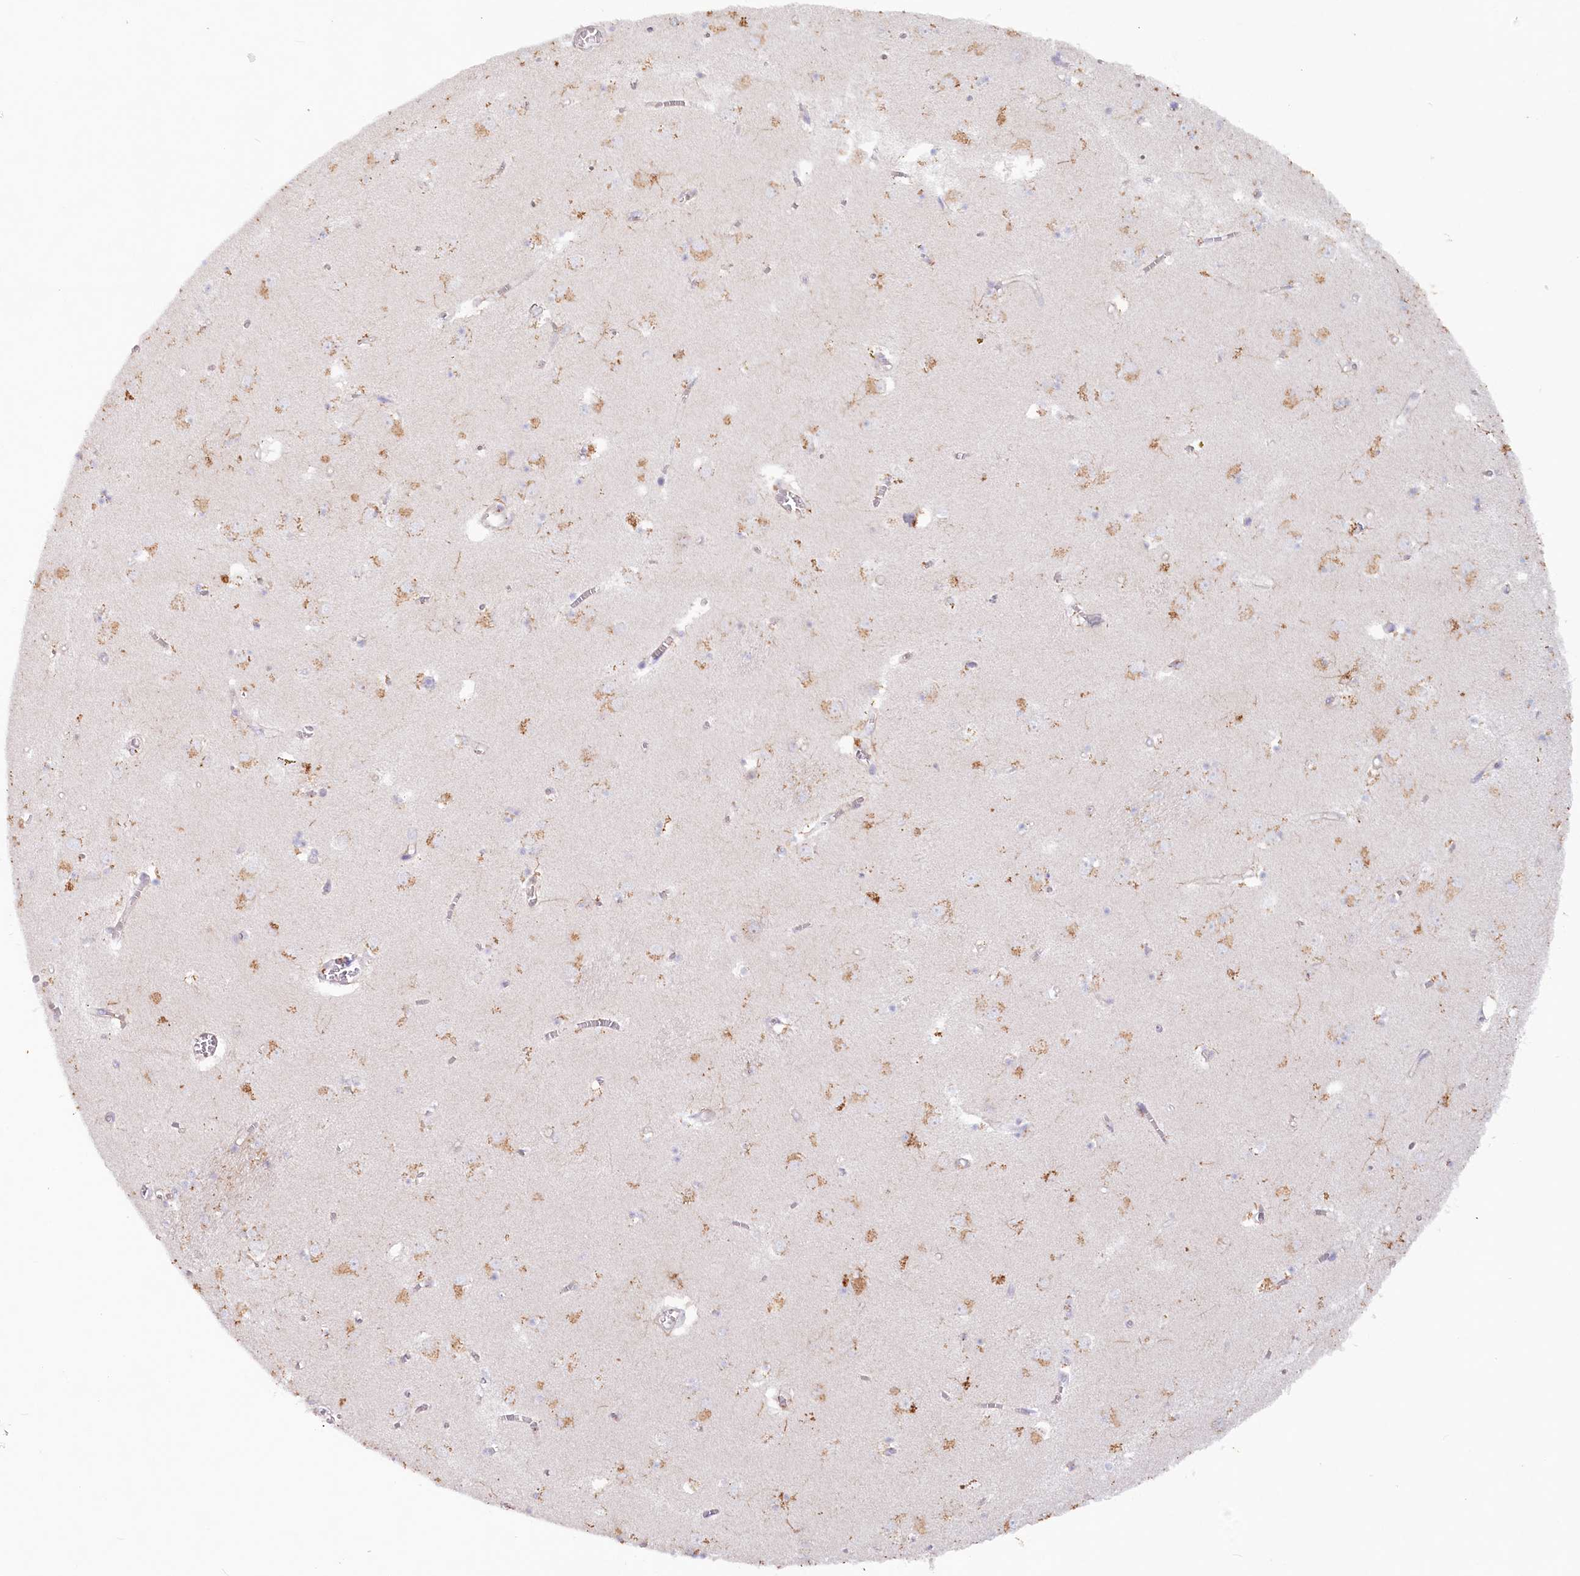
{"staining": {"intensity": "weak", "quantity": "<25%", "location": "cytoplasmic/membranous"}, "tissue": "caudate", "cell_type": "Glial cells", "image_type": "normal", "snomed": [{"axis": "morphology", "description": "Normal tissue, NOS"}, {"axis": "topography", "description": "Lateral ventricle wall"}], "caption": "The IHC photomicrograph has no significant expression in glial cells of caudate. (DAB IHC, high magnification).", "gene": "TNIP1", "patient": {"sex": "male", "age": 70}}